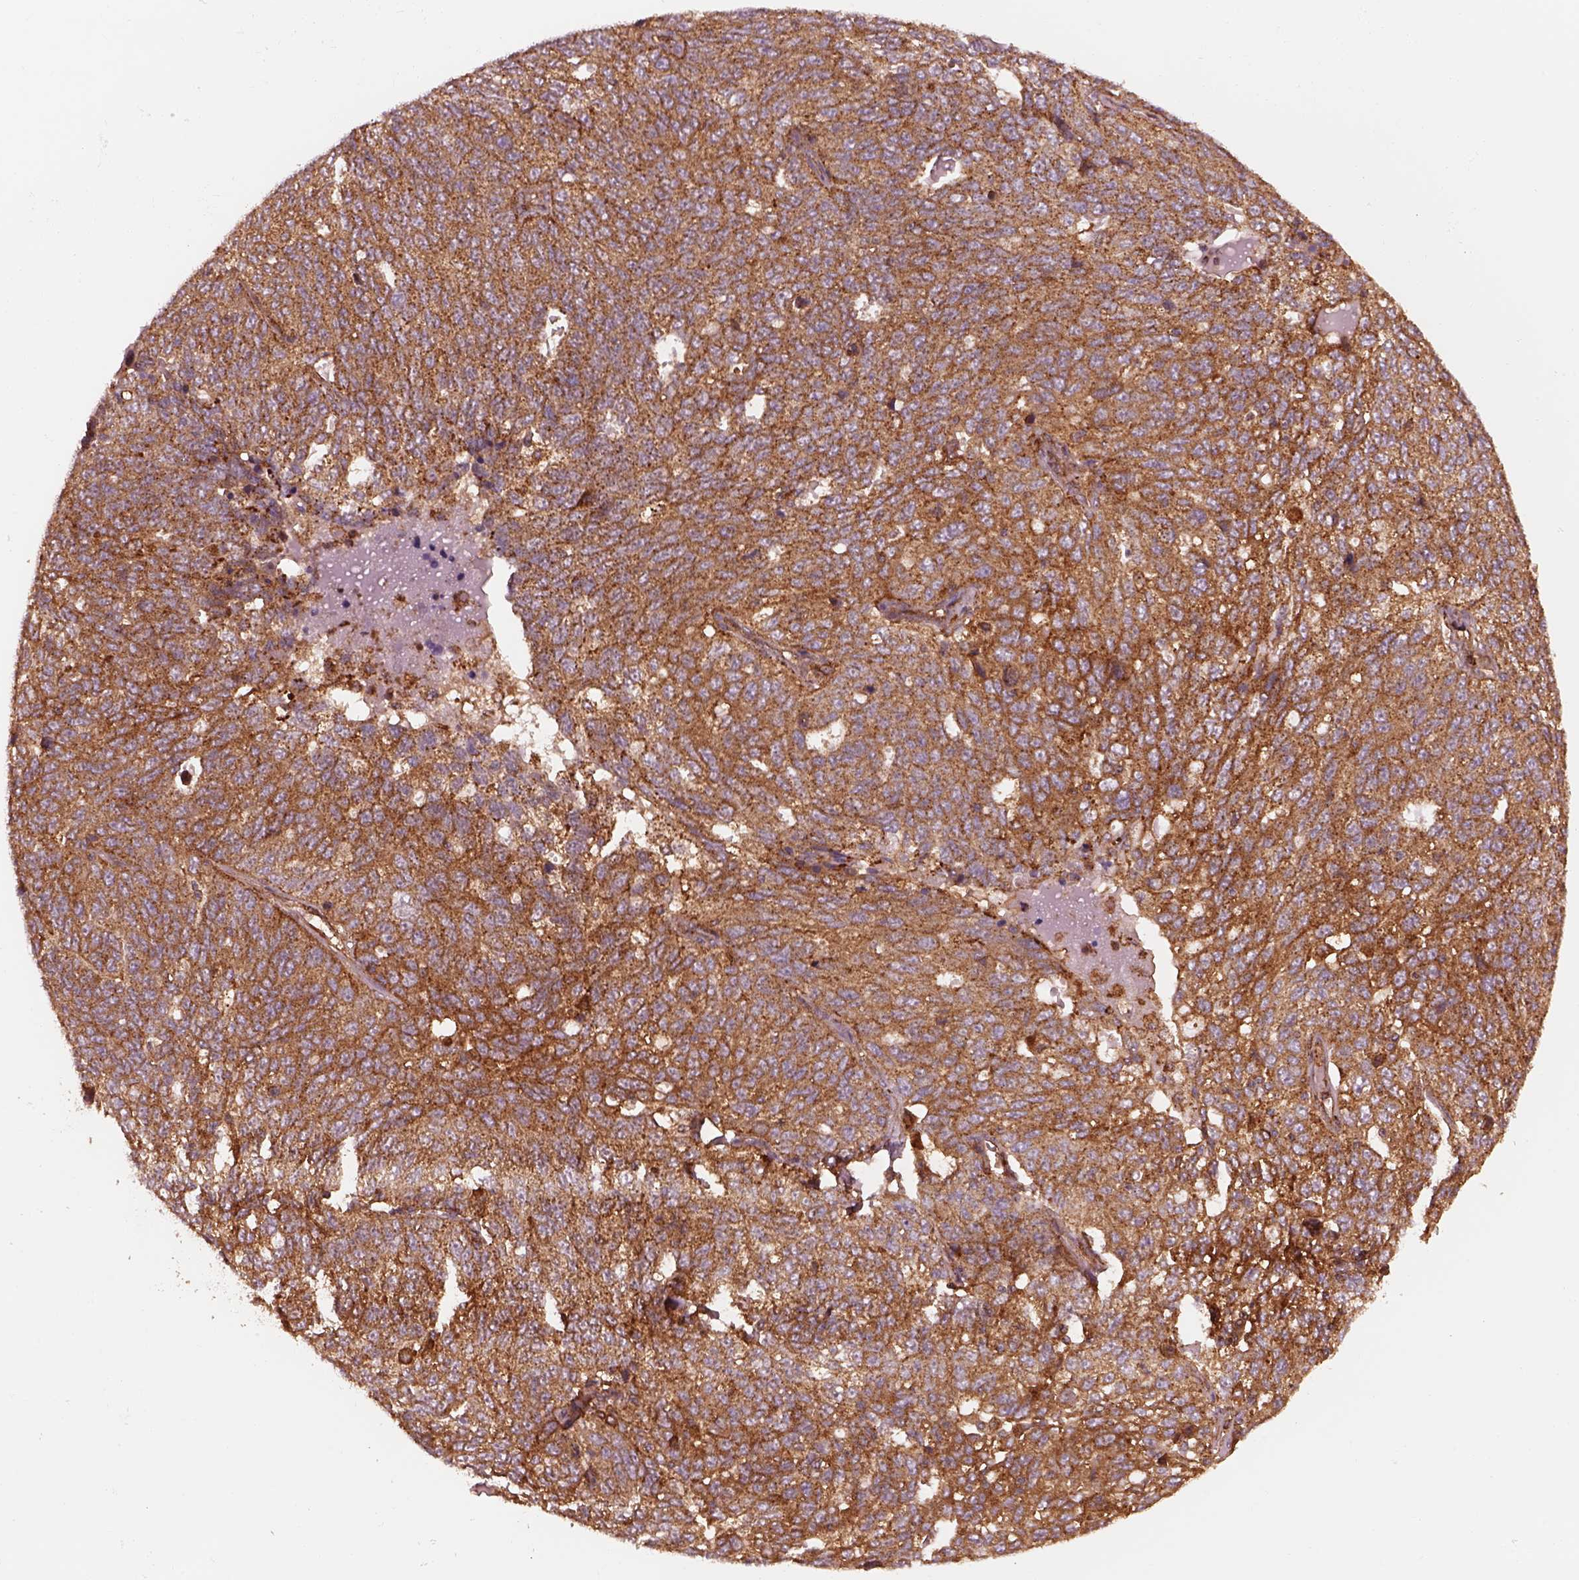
{"staining": {"intensity": "moderate", "quantity": ">75%", "location": "cytoplasmic/membranous"}, "tissue": "ovarian cancer", "cell_type": "Tumor cells", "image_type": "cancer", "snomed": [{"axis": "morphology", "description": "Cystadenocarcinoma, serous, NOS"}, {"axis": "topography", "description": "Ovary"}], "caption": "This photomicrograph reveals immunohistochemistry staining of human ovarian serous cystadenocarcinoma, with medium moderate cytoplasmic/membranous staining in approximately >75% of tumor cells.", "gene": "WASHC2A", "patient": {"sex": "female", "age": 71}}